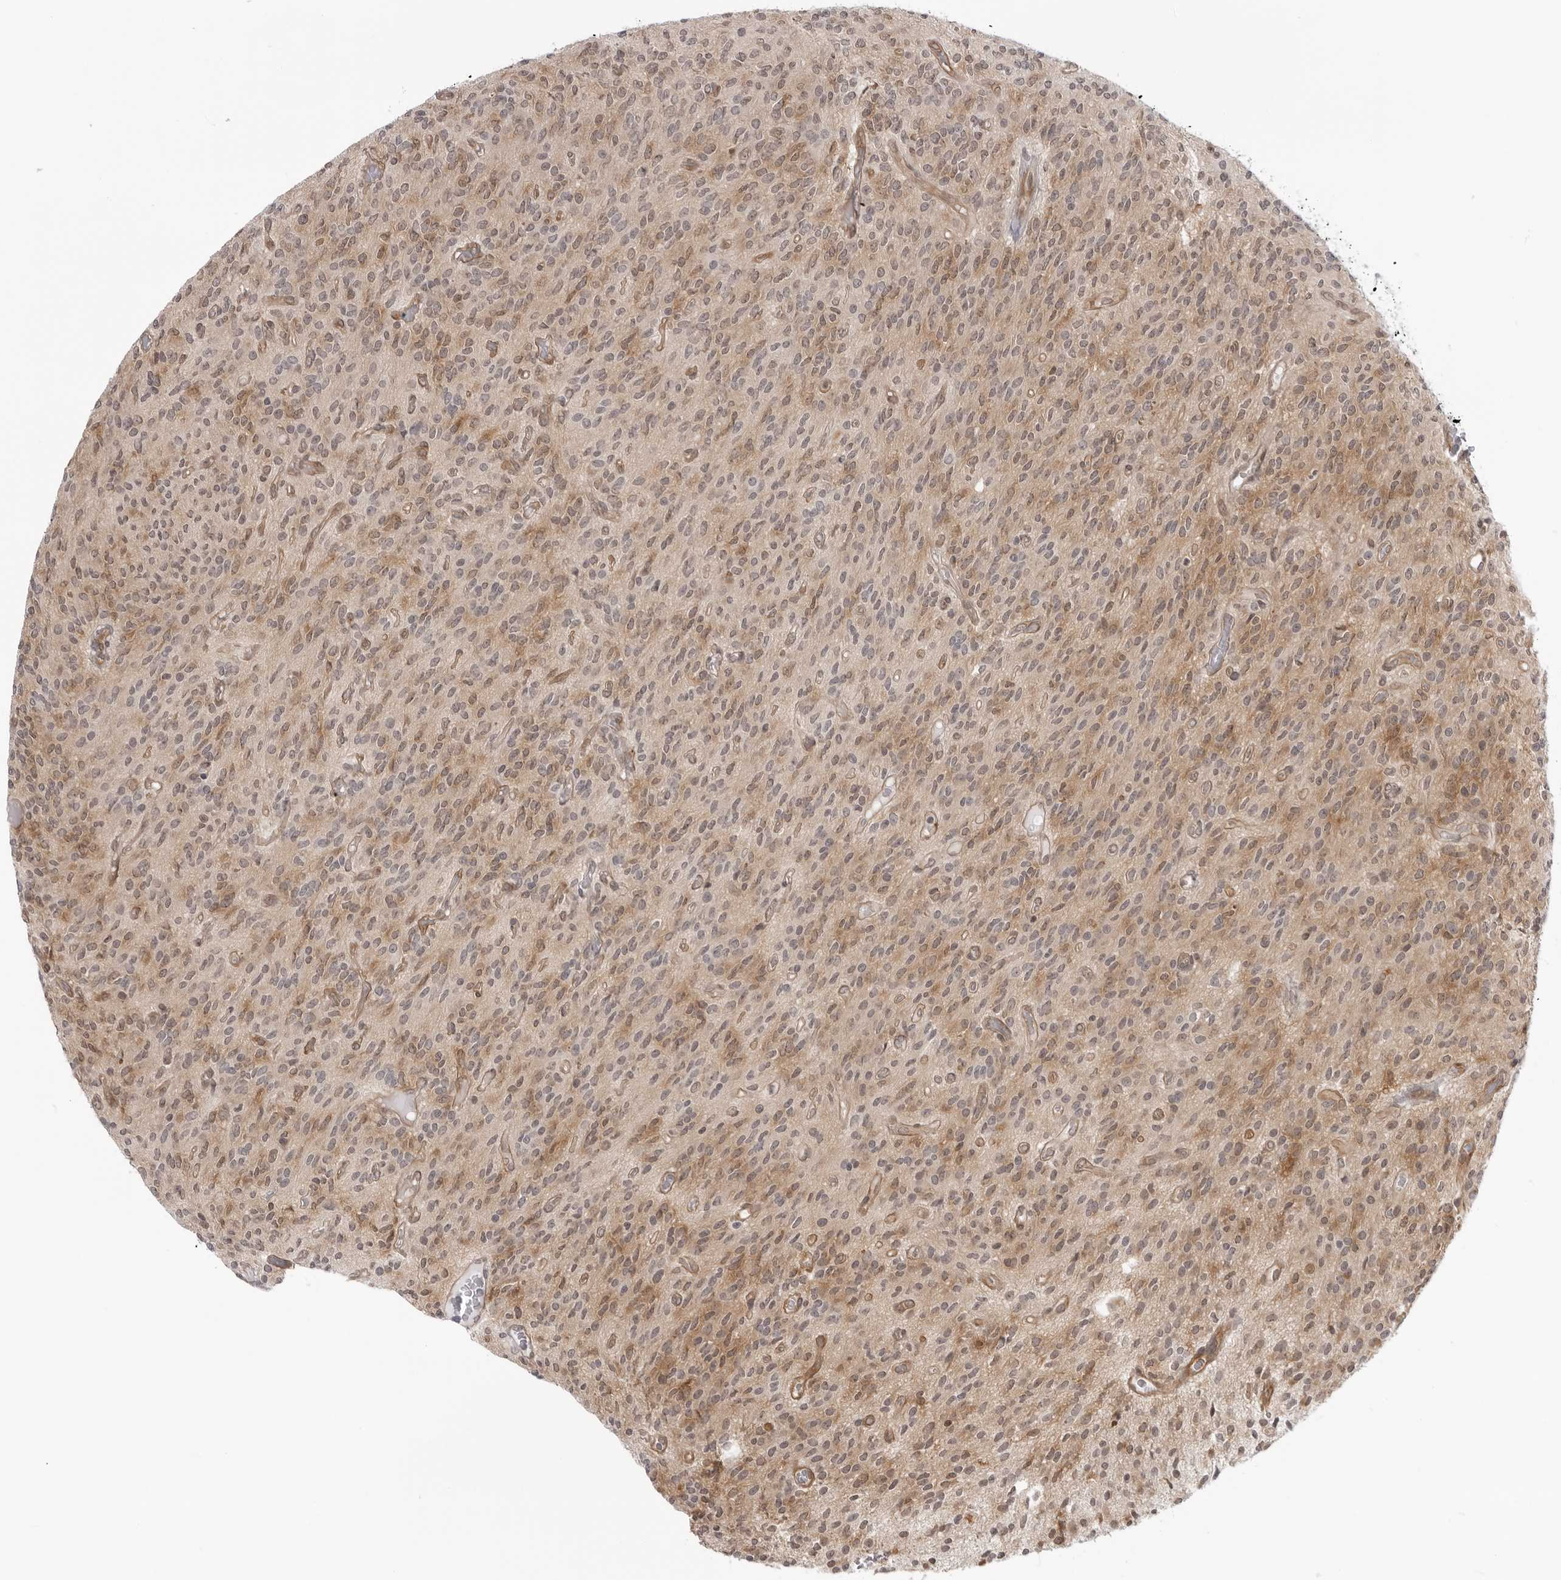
{"staining": {"intensity": "moderate", "quantity": ">75%", "location": "cytoplasmic/membranous"}, "tissue": "glioma", "cell_type": "Tumor cells", "image_type": "cancer", "snomed": [{"axis": "morphology", "description": "Glioma, malignant, High grade"}, {"axis": "topography", "description": "Brain"}], "caption": "Malignant glioma (high-grade) was stained to show a protein in brown. There is medium levels of moderate cytoplasmic/membranous expression in about >75% of tumor cells. The protein of interest is shown in brown color, while the nuclei are stained blue.", "gene": "SRGAP2", "patient": {"sex": "male", "age": 34}}